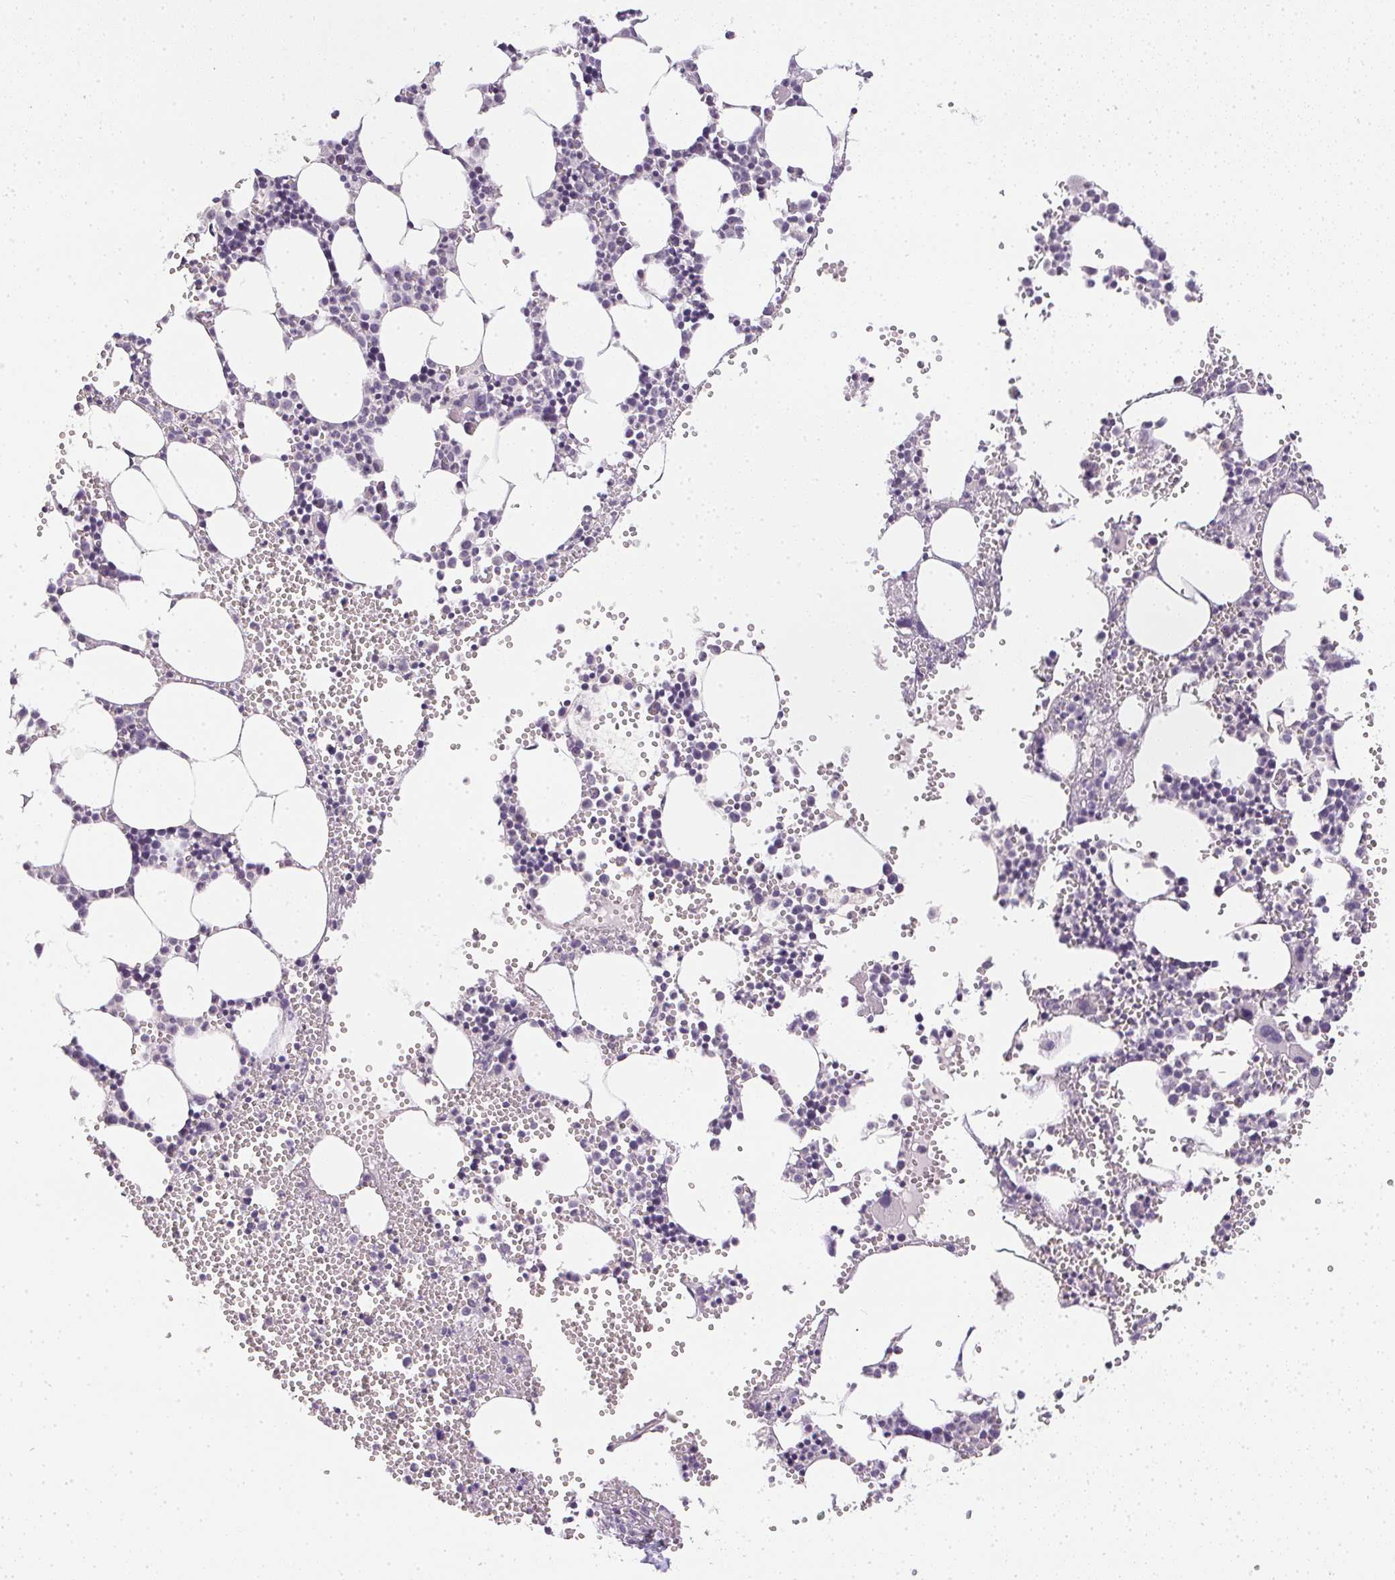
{"staining": {"intensity": "negative", "quantity": "none", "location": "none"}, "tissue": "bone marrow", "cell_type": "Hematopoietic cells", "image_type": "normal", "snomed": [{"axis": "morphology", "description": "Normal tissue, NOS"}, {"axis": "topography", "description": "Bone marrow"}], "caption": "IHC micrograph of benign bone marrow: bone marrow stained with DAB (3,3'-diaminobenzidine) shows no significant protein expression in hematopoietic cells.", "gene": "PPY", "patient": {"sex": "male", "age": 89}}